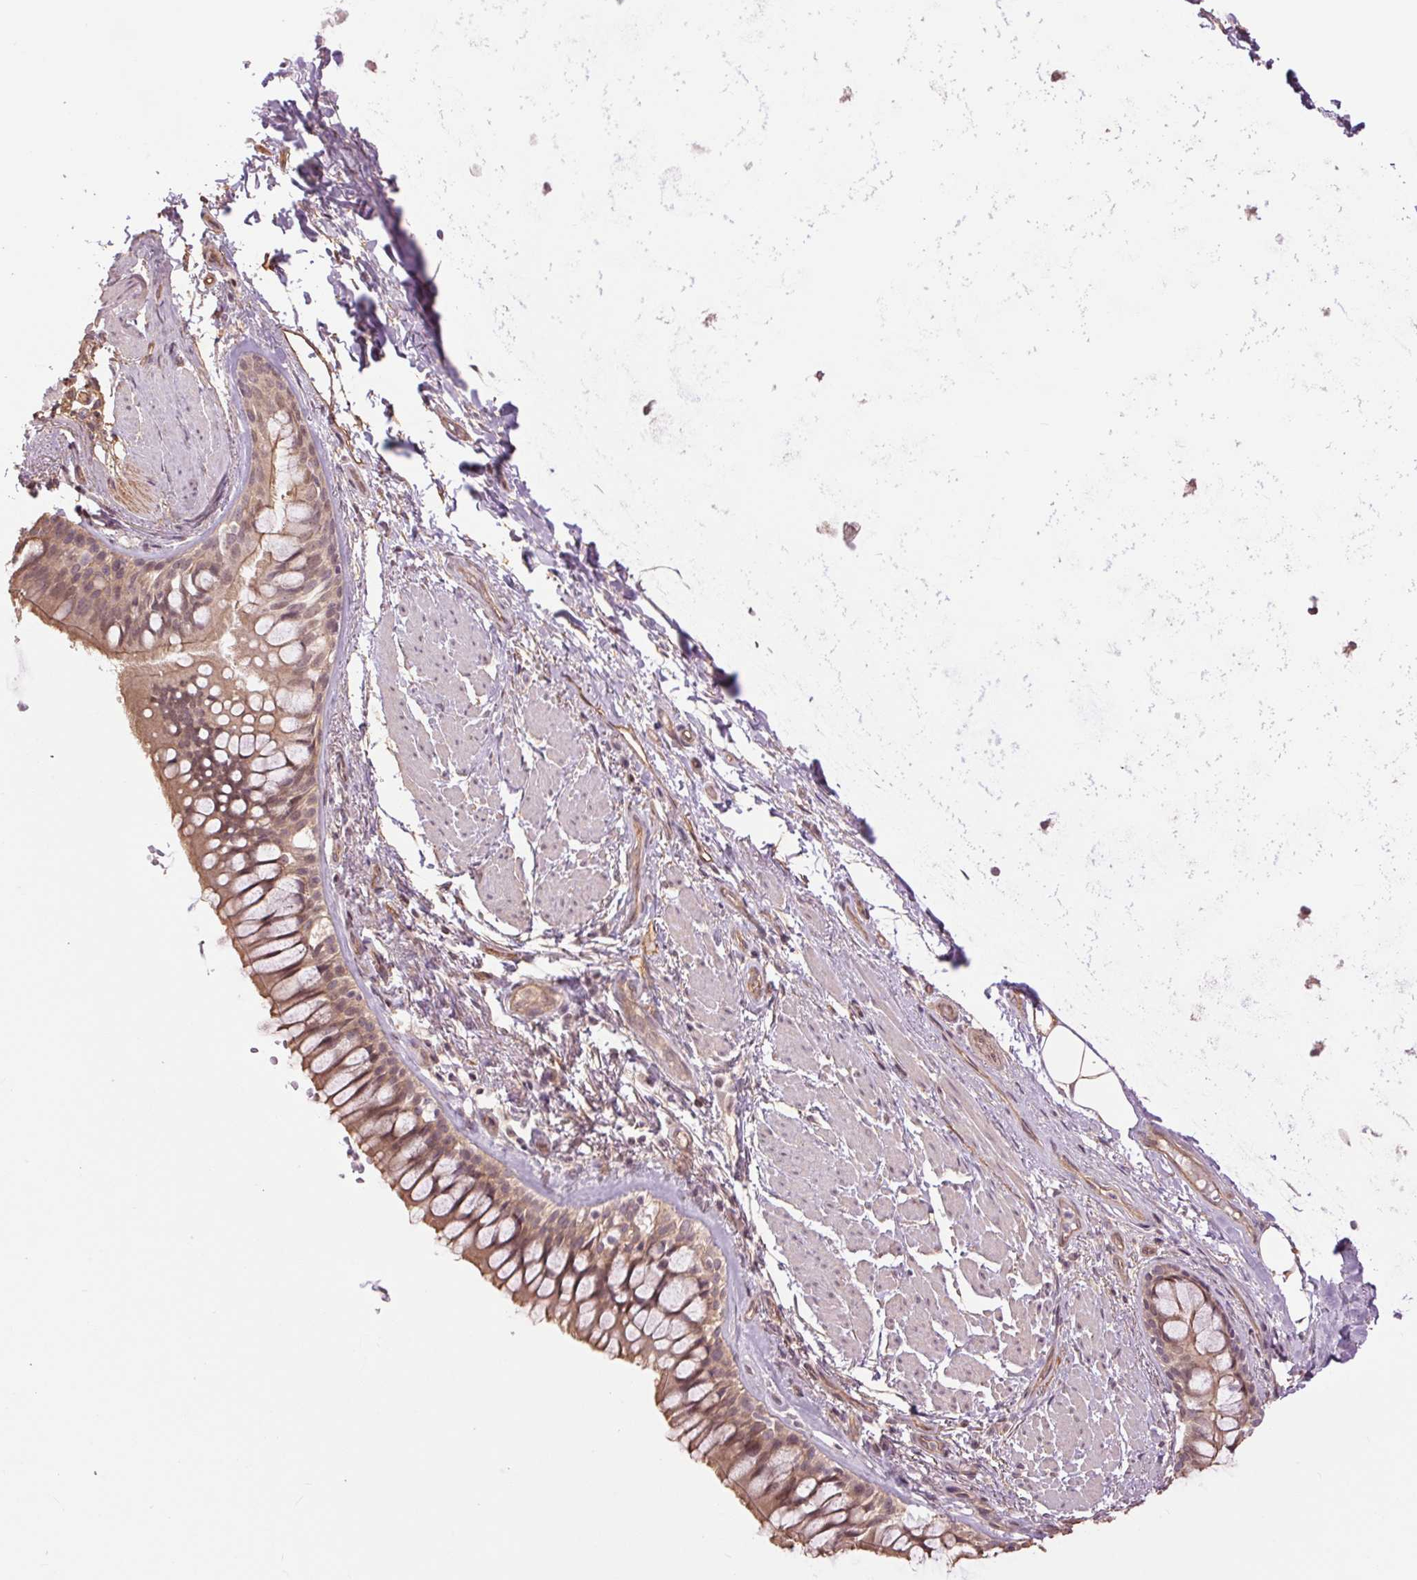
{"staining": {"intensity": "weak", "quantity": ">75%", "location": "cytoplasmic/membranous"}, "tissue": "soft tissue", "cell_type": "Fibroblasts", "image_type": "normal", "snomed": [{"axis": "morphology", "description": "Normal tissue, NOS"}, {"axis": "topography", "description": "Cartilage tissue"}, {"axis": "topography", "description": "Bronchus"}], "caption": "Soft tissue stained with immunohistochemistry reveals weak cytoplasmic/membranous staining in about >75% of fibroblasts.", "gene": "PALM", "patient": {"sex": "male", "age": 64}}